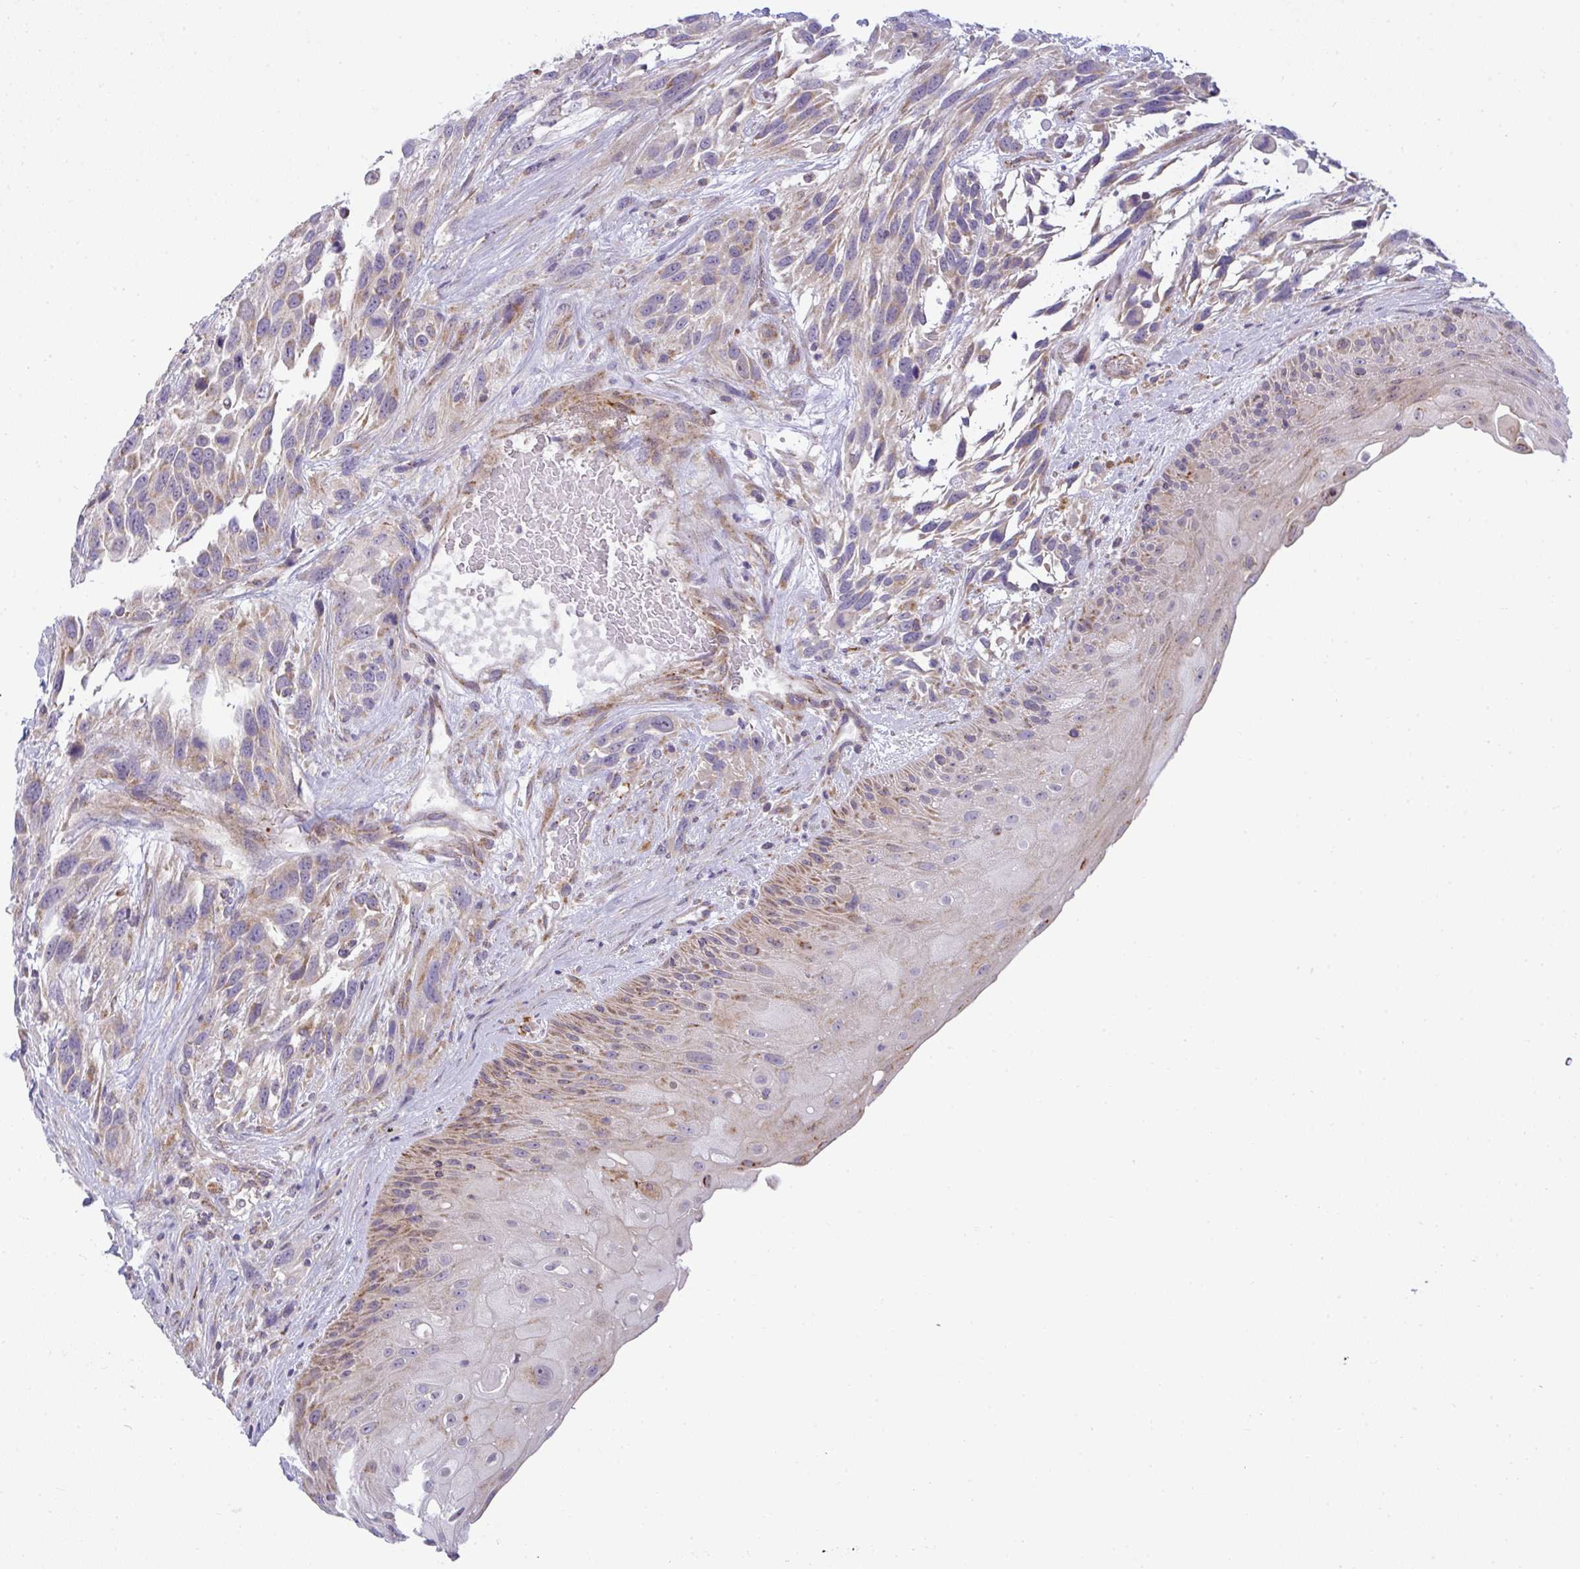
{"staining": {"intensity": "moderate", "quantity": "25%-75%", "location": "cytoplasmic/membranous"}, "tissue": "urothelial cancer", "cell_type": "Tumor cells", "image_type": "cancer", "snomed": [{"axis": "morphology", "description": "Urothelial carcinoma, High grade"}, {"axis": "topography", "description": "Urinary bladder"}], "caption": "Immunohistochemical staining of urothelial cancer shows medium levels of moderate cytoplasmic/membranous protein staining in about 25%-75% of tumor cells.", "gene": "SRRM4", "patient": {"sex": "female", "age": 70}}